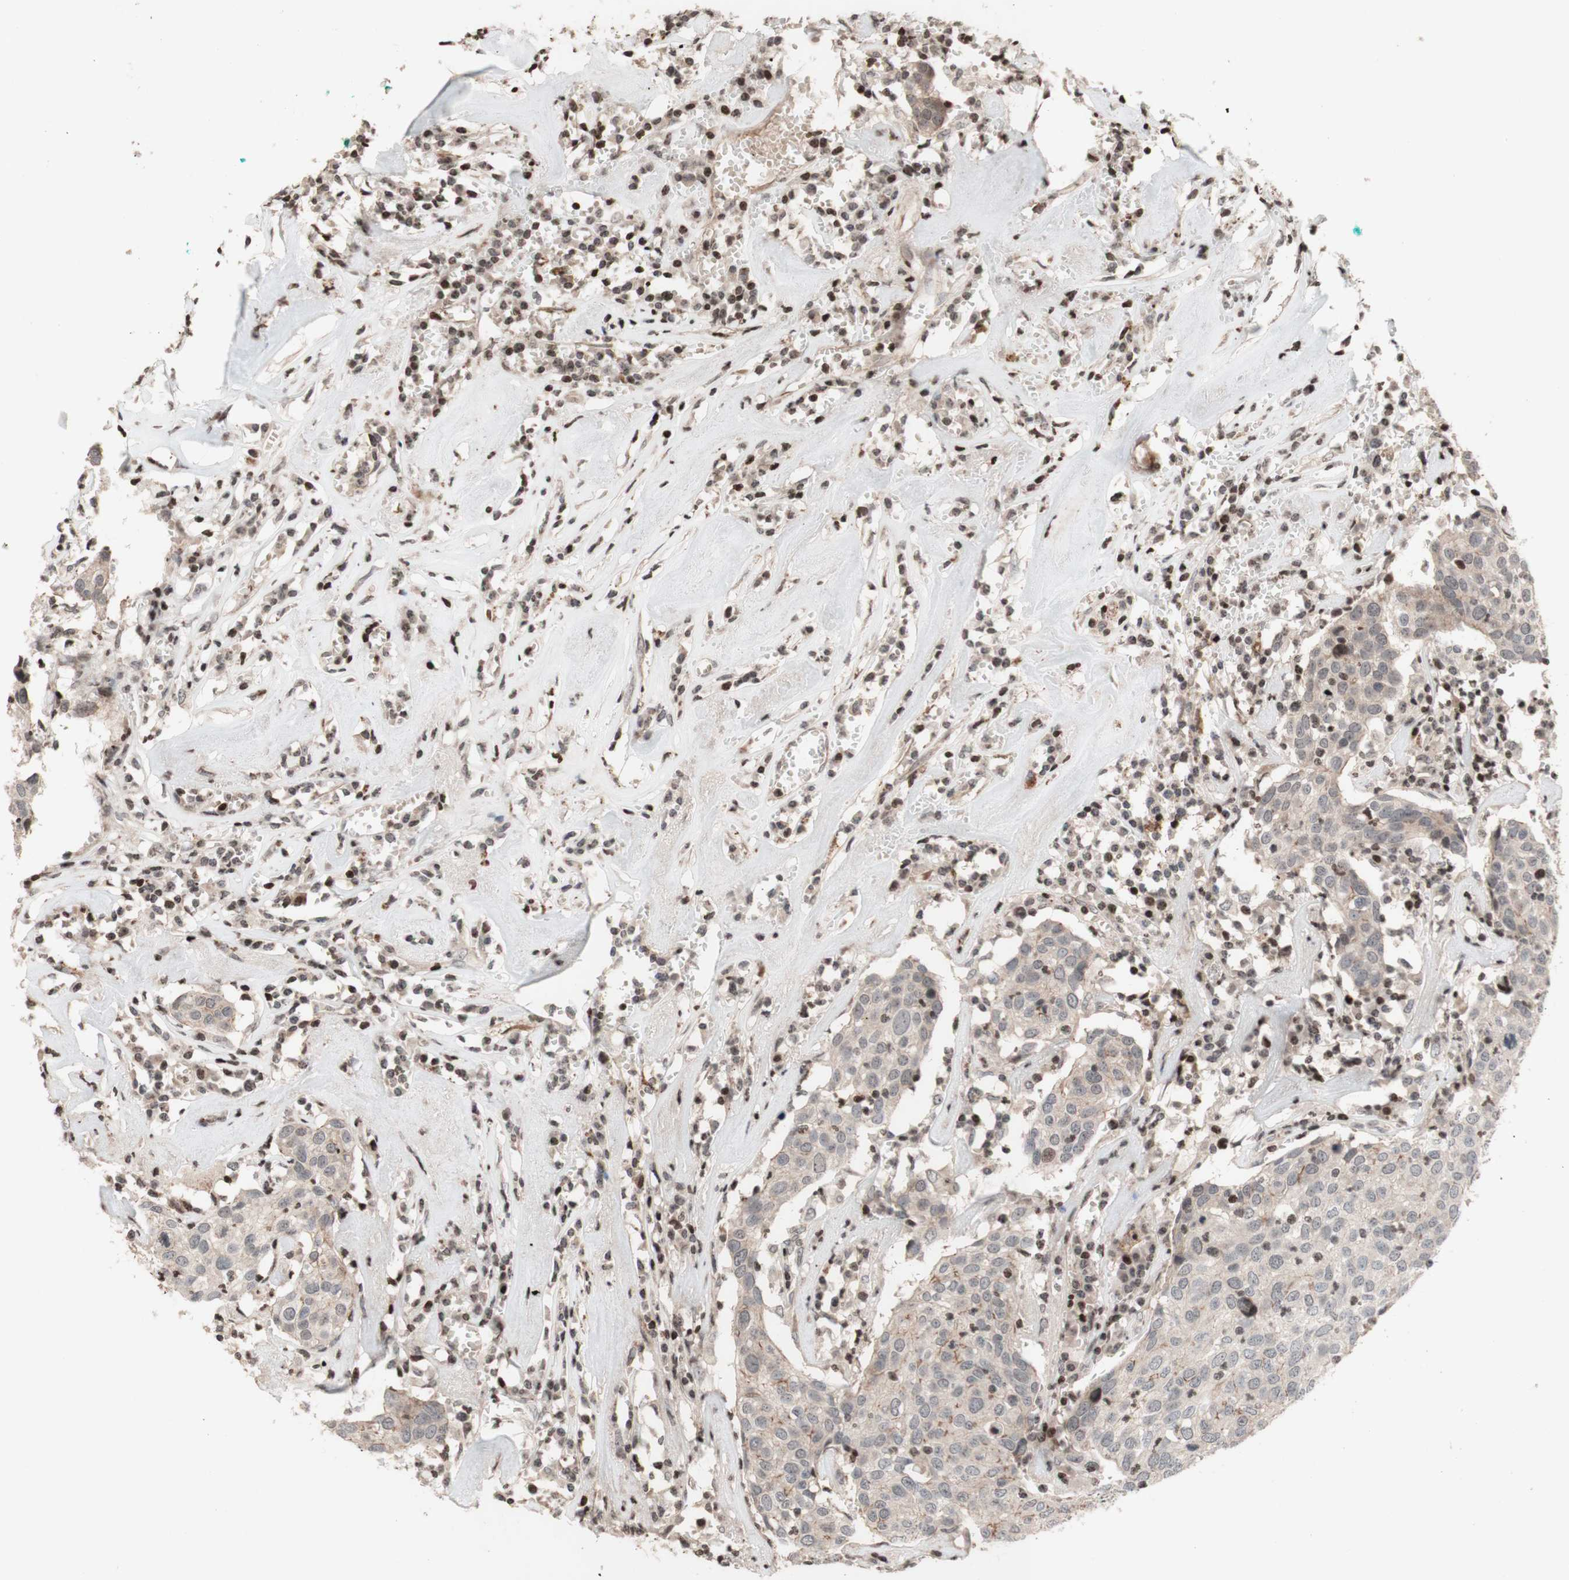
{"staining": {"intensity": "weak", "quantity": ">75%", "location": "cytoplasmic/membranous"}, "tissue": "head and neck cancer", "cell_type": "Tumor cells", "image_type": "cancer", "snomed": [{"axis": "morphology", "description": "Adenocarcinoma, NOS"}, {"axis": "topography", "description": "Salivary gland"}, {"axis": "topography", "description": "Head-Neck"}], "caption": "Head and neck cancer tissue exhibits weak cytoplasmic/membranous staining in approximately >75% of tumor cells, visualized by immunohistochemistry. The protein is stained brown, and the nuclei are stained in blue (DAB IHC with brightfield microscopy, high magnification).", "gene": "POLA1", "patient": {"sex": "female", "age": 65}}